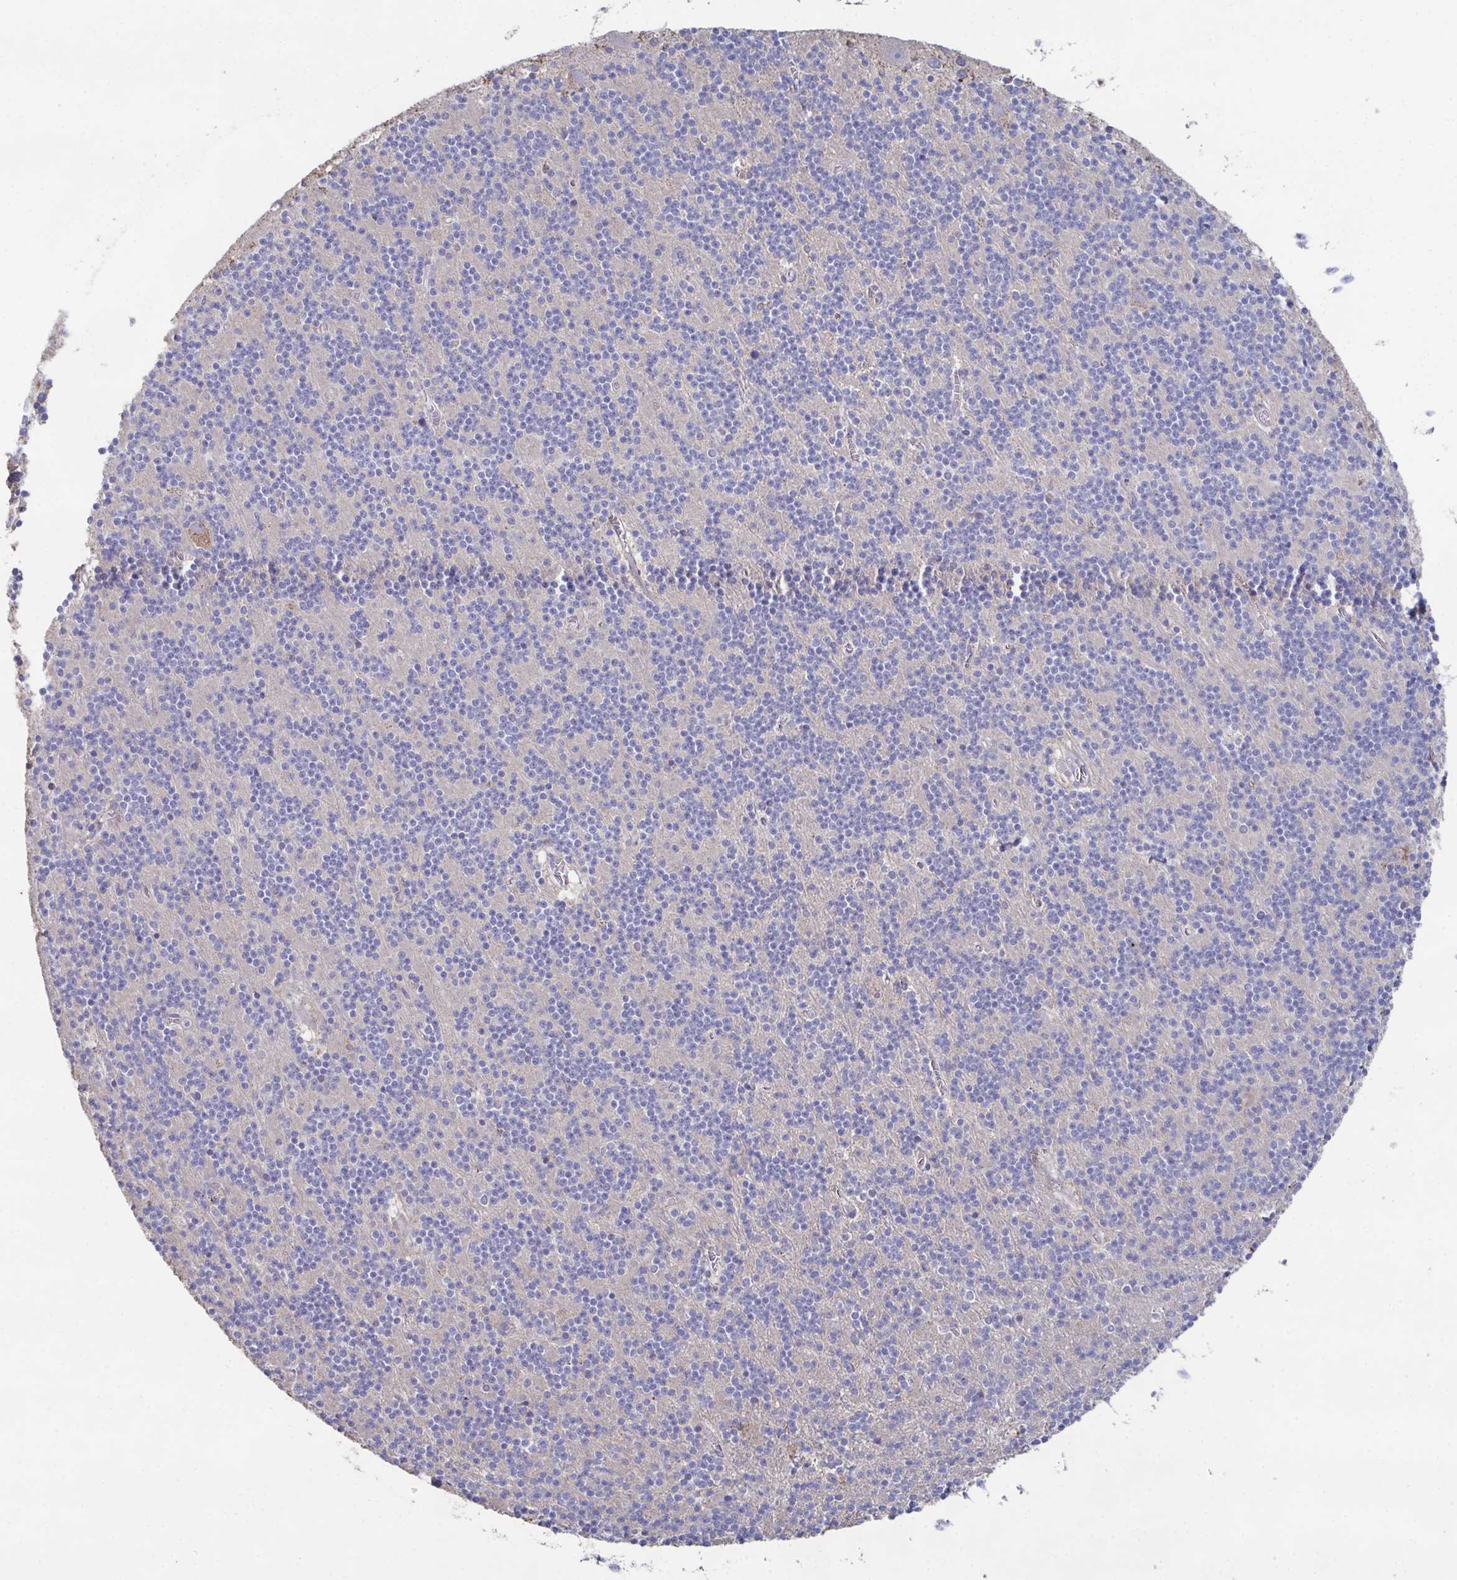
{"staining": {"intensity": "negative", "quantity": "none", "location": "none"}, "tissue": "cerebellum", "cell_type": "Cells in granular layer", "image_type": "normal", "snomed": [{"axis": "morphology", "description": "Normal tissue, NOS"}, {"axis": "topography", "description": "Cerebellum"}], "caption": "Protein analysis of benign cerebellum exhibits no significant expression in cells in granular layer. (DAB immunohistochemistry visualized using brightfield microscopy, high magnification).", "gene": "GLDC", "patient": {"sex": "male", "age": 70}}